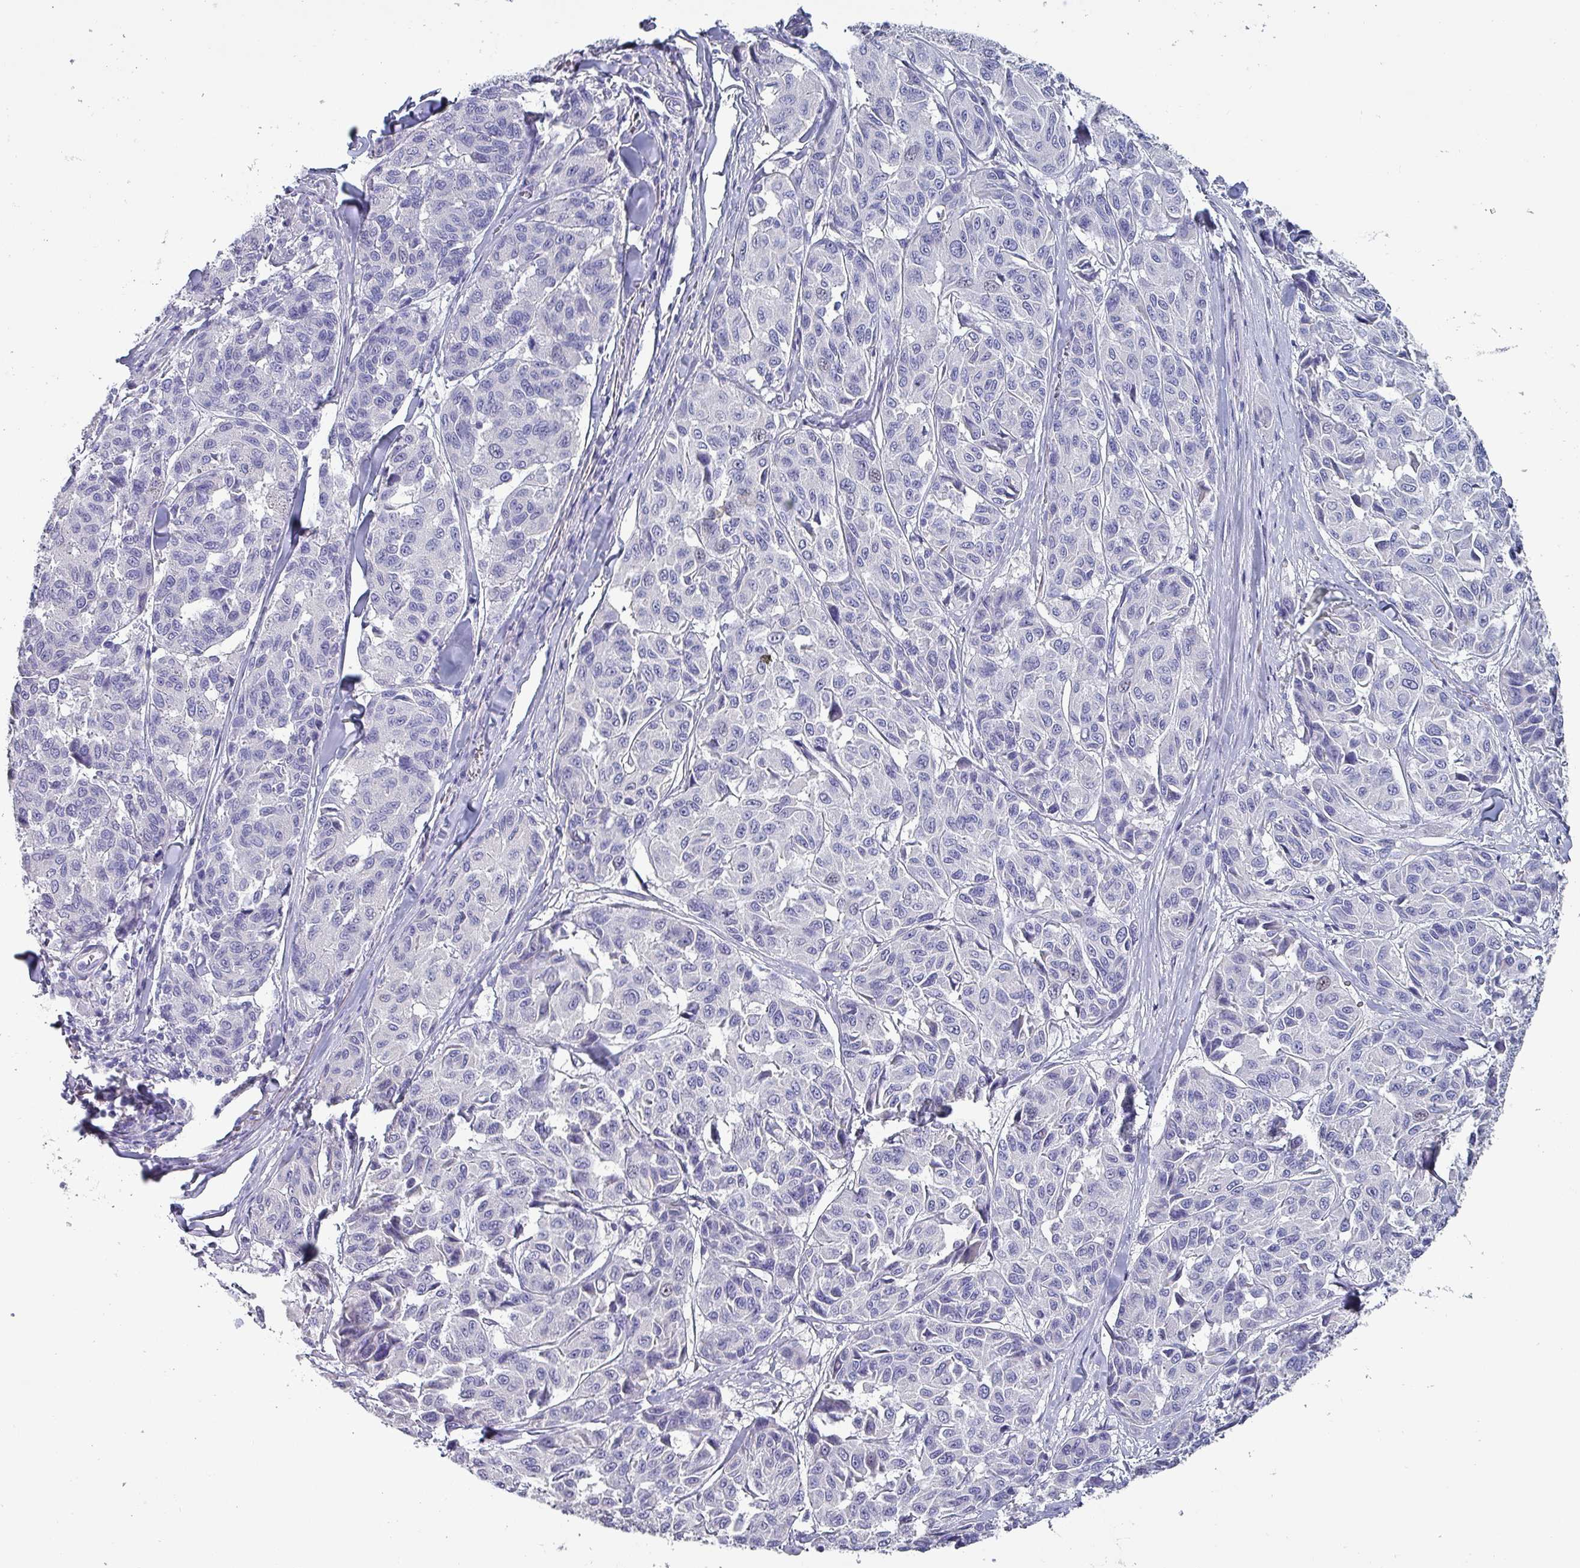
{"staining": {"intensity": "negative", "quantity": "none", "location": "none"}, "tissue": "melanoma", "cell_type": "Tumor cells", "image_type": "cancer", "snomed": [{"axis": "morphology", "description": "Malignant melanoma, NOS"}, {"axis": "topography", "description": "Skin"}], "caption": "Immunohistochemistry (IHC) image of neoplastic tissue: malignant melanoma stained with DAB (3,3'-diaminobenzidine) demonstrates no significant protein expression in tumor cells. (Brightfield microscopy of DAB (3,3'-diaminobenzidine) immunohistochemistry (IHC) at high magnification).", "gene": "INS-IGF2", "patient": {"sex": "female", "age": 66}}